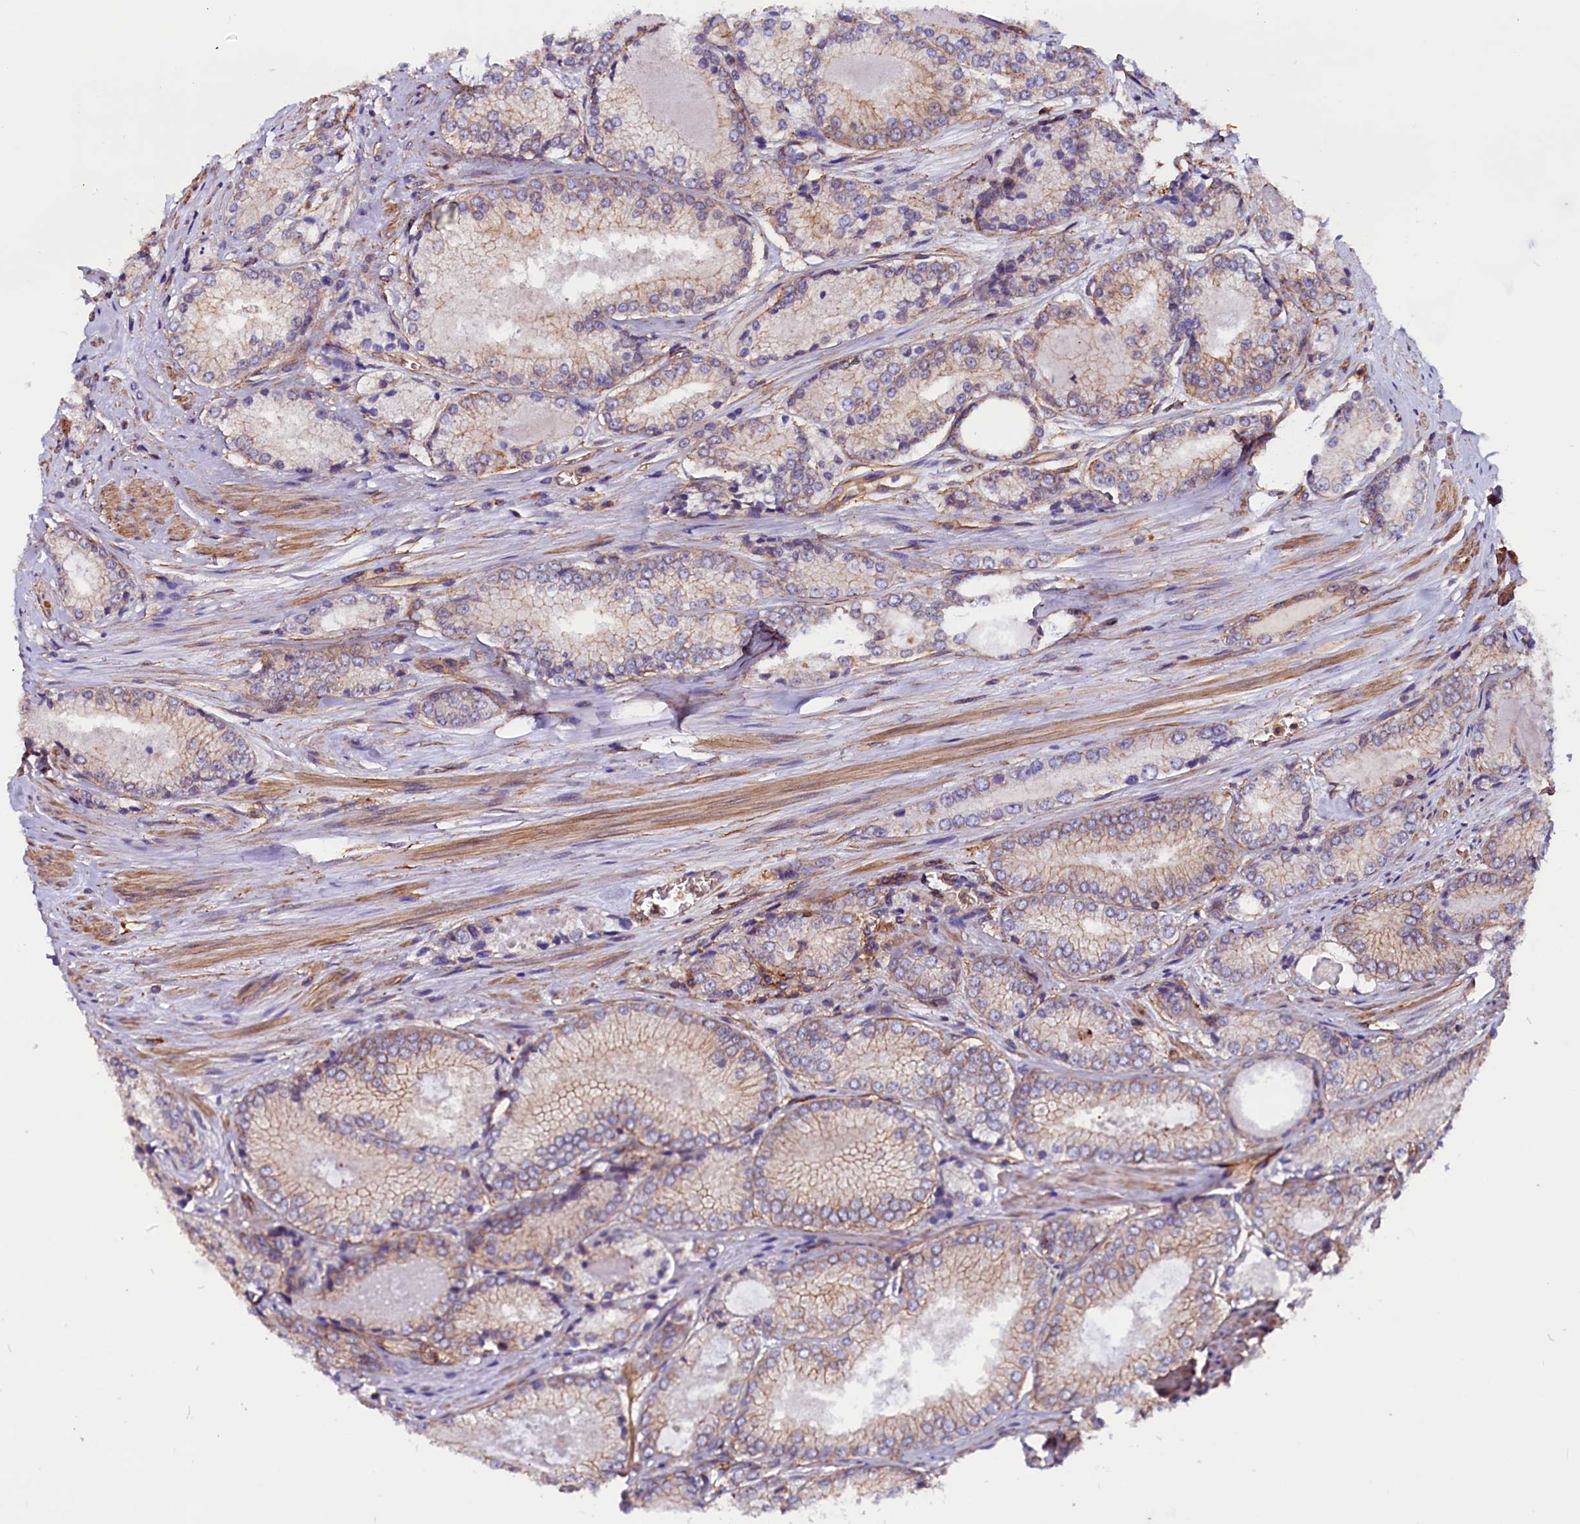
{"staining": {"intensity": "weak", "quantity": "25%-75%", "location": "cytoplasmic/membranous"}, "tissue": "prostate cancer", "cell_type": "Tumor cells", "image_type": "cancer", "snomed": [{"axis": "morphology", "description": "Adenocarcinoma, Low grade"}, {"axis": "topography", "description": "Prostate"}], "caption": "The immunohistochemical stain shows weak cytoplasmic/membranous expression in tumor cells of prostate cancer (adenocarcinoma (low-grade)) tissue. (Stains: DAB in brown, nuclei in blue, Microscopy: brightfield microscopy at high magnification).", "gene": "ZNF749", "patient": {"sex": "male", "age": 68}}